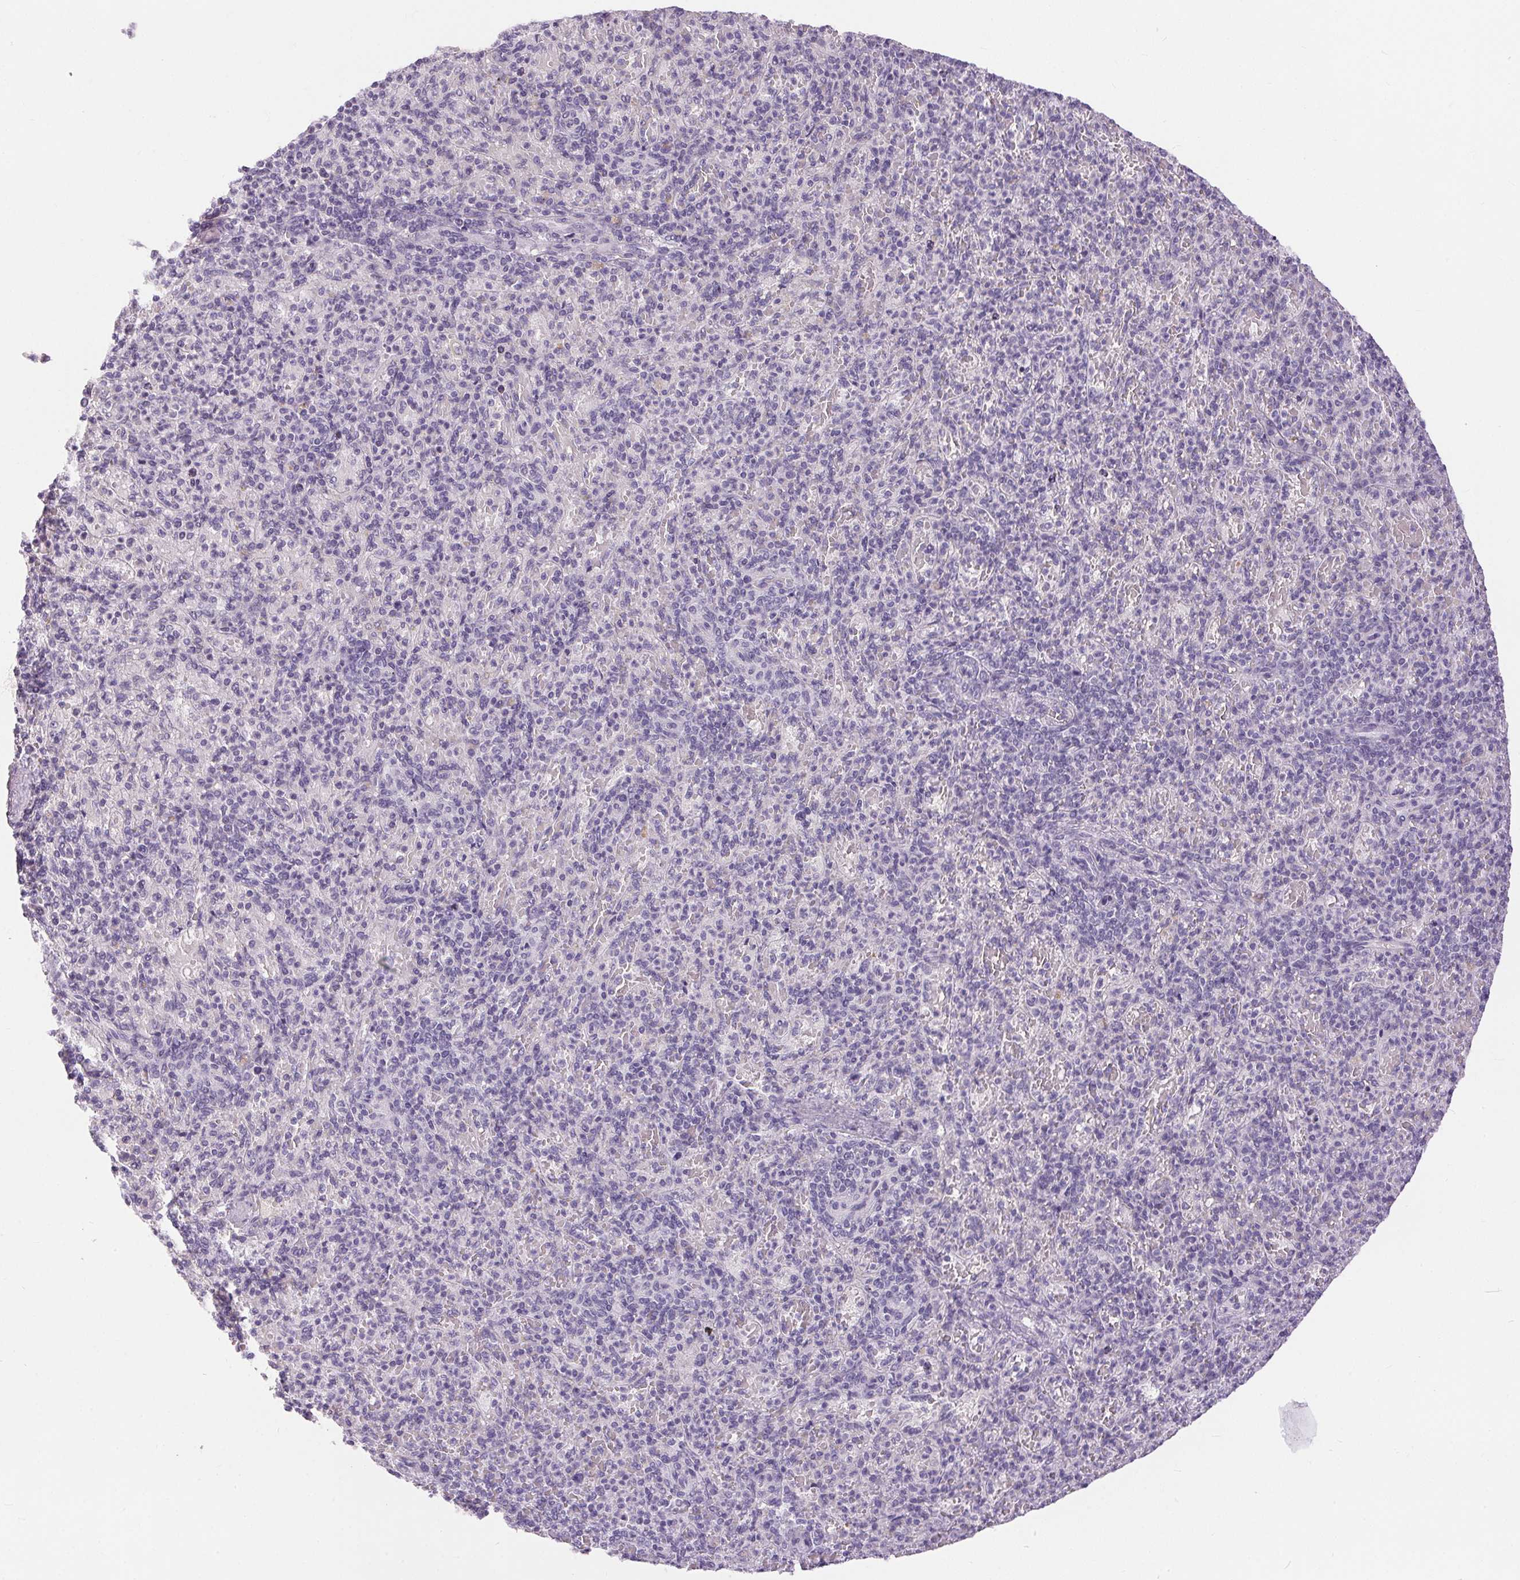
{"staining": {"intensity": "negative", "quantity": "none", "location": "none"}, "tissue": "spleen", "cell_type": "Cells in red pulp", "image_type": "normal", "snomed": [{"axis": "morphology", "description": "Normal tissue, NOS"}, {"axis": "topography", "description": "Spleen"}], "caption": "Cells in red pulp are negative for protein expression in unremarkable human spleen. (DAB (3,3'-diaminobenzidine) IHC, high magnification).", "gene": "GBP6", "patient": {"sex": "female", "age": 74}}